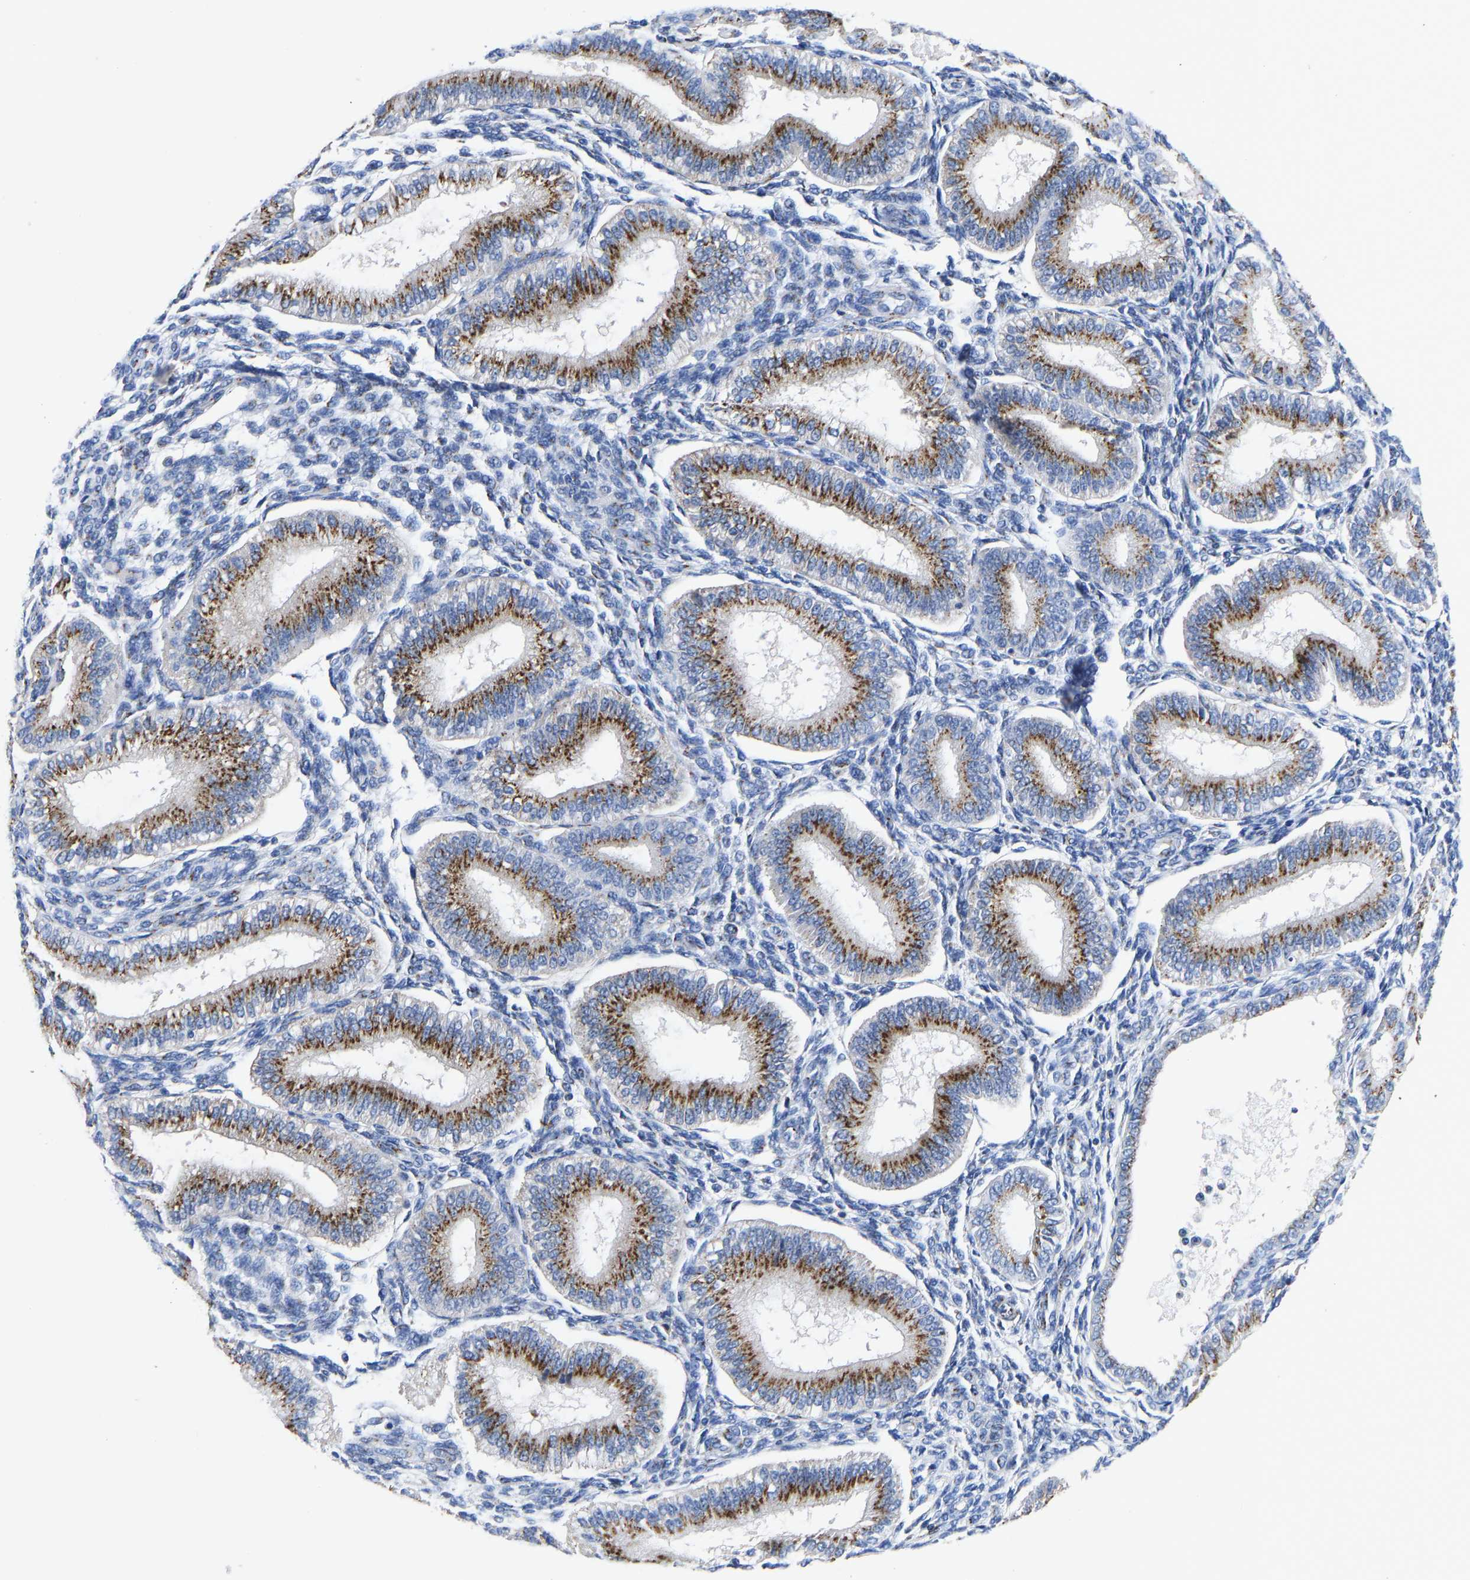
{"staining": {"intensity": "moderate", "quantity": "25%-75%", "location": "cytoplasmic/membranous"}, "tissue": "endometrium", "cell_type": "Cells in endometrial stroma", "image_type": "normal", "snomed": [{"axis": "morphology", "description": "Normal tissue, NOS"}, {"axis": "topography", "description": "Endometrium"}], "caption": "Immunohistochemical staining of benign human endometrium exhibits 25%-75% levels of moderate cytoplasmic/membranous protein staining in about 25%-75% of cells in endometrial stroma. The staining was performed using DAB (3,3'-diaminobenzidine), with brown indicating positive protein expression. Nuclei are stained blue with hematoxylin.", "gene": "TMEM87A", "patient": {"sex": "female", "age": 39}}